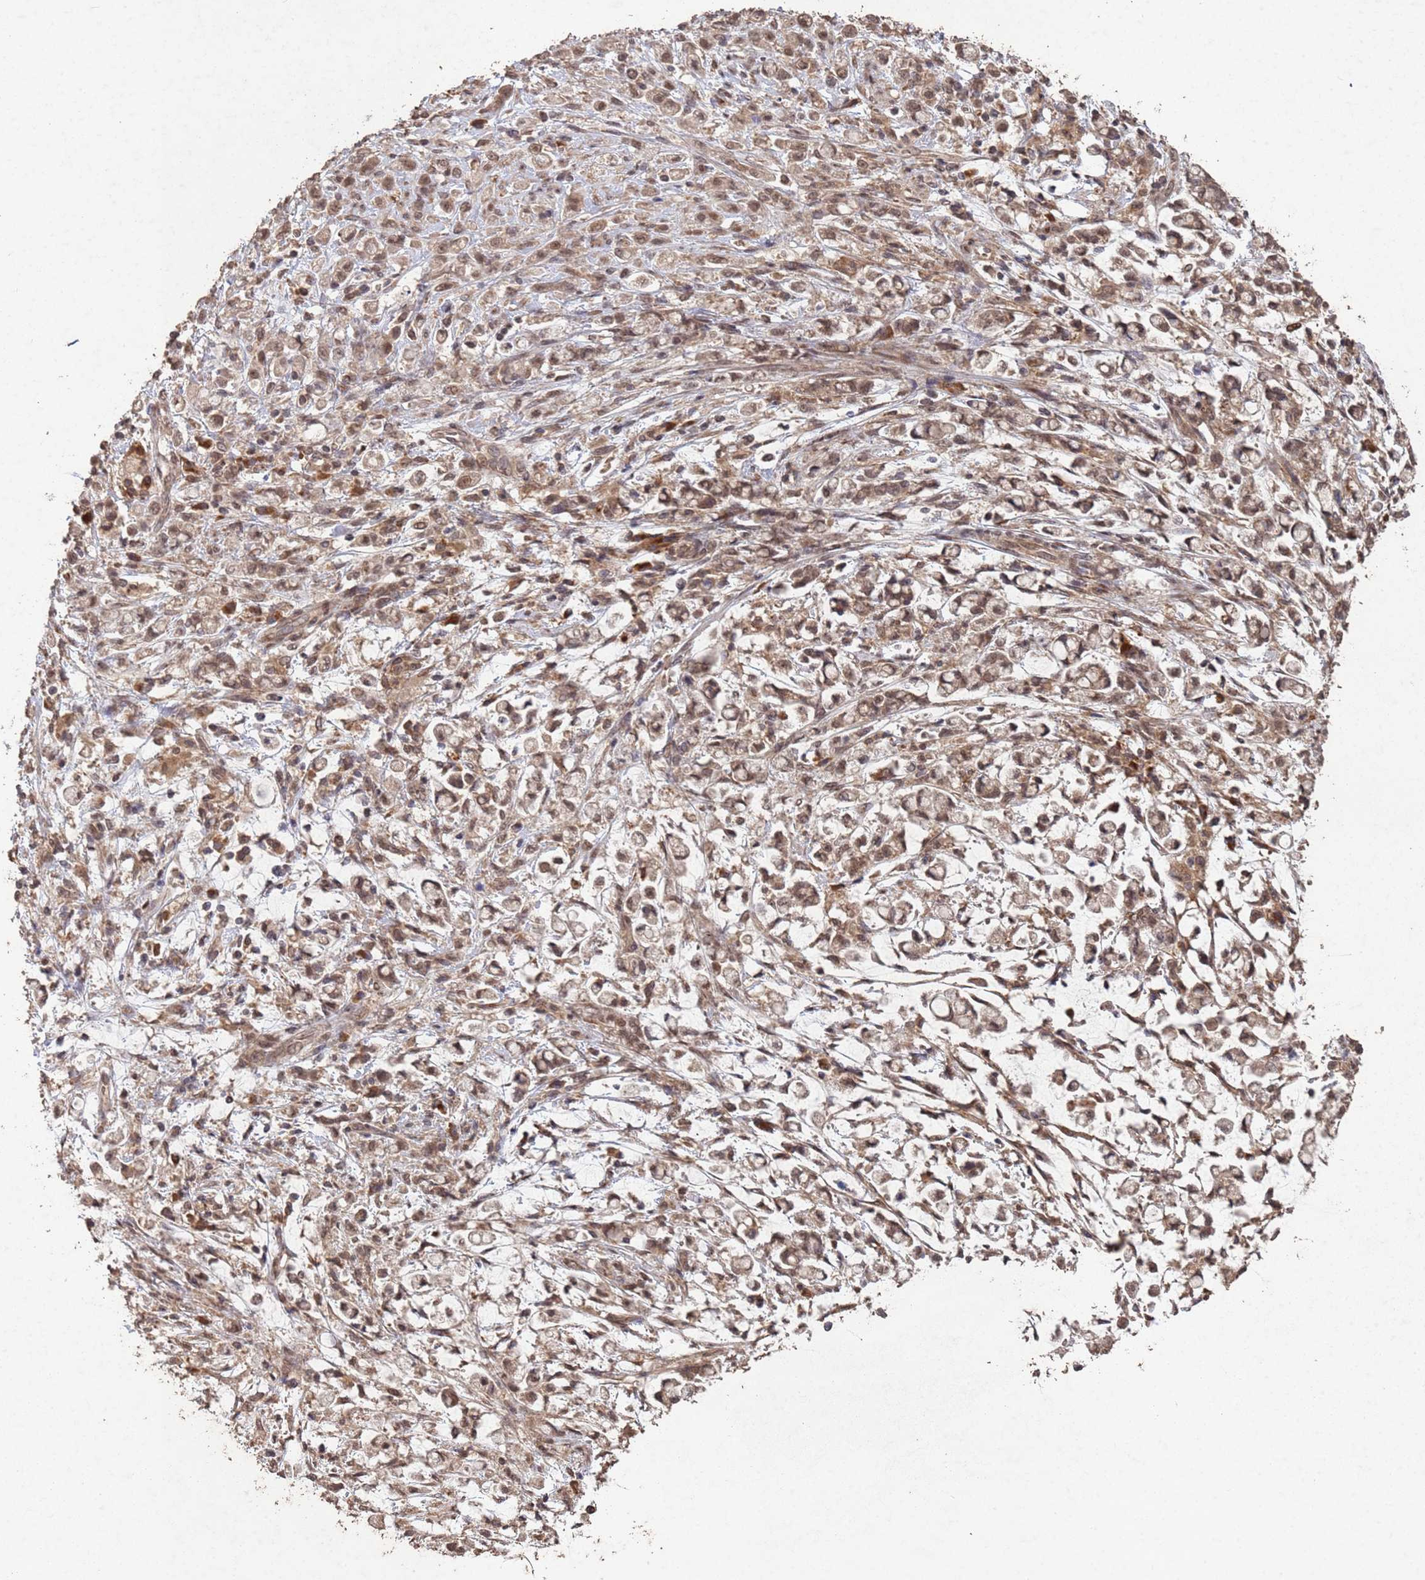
{"staining": {"intensity": "moderate", "quantity": ">75%", "location": "cytoplasmic/membranous,nuclear"}, "tissue": "stomach cancer", "cell_type": "Tumor cells", "image_type": "cancer", "snomed": [{"axis": "morphology", "description": "Adenocarcinoma, NOS"}, {"axis": "topography", "description": "Stomach"}], "caption": "IHC (DAB) staining of human stomach cancer demonstrates moderate cytoplasmic/membranous and nuclear protein expression in approximately >75% of tumor cells.", "gene": "FRAT1", "patient": {"sex": "female", "age": 60}}